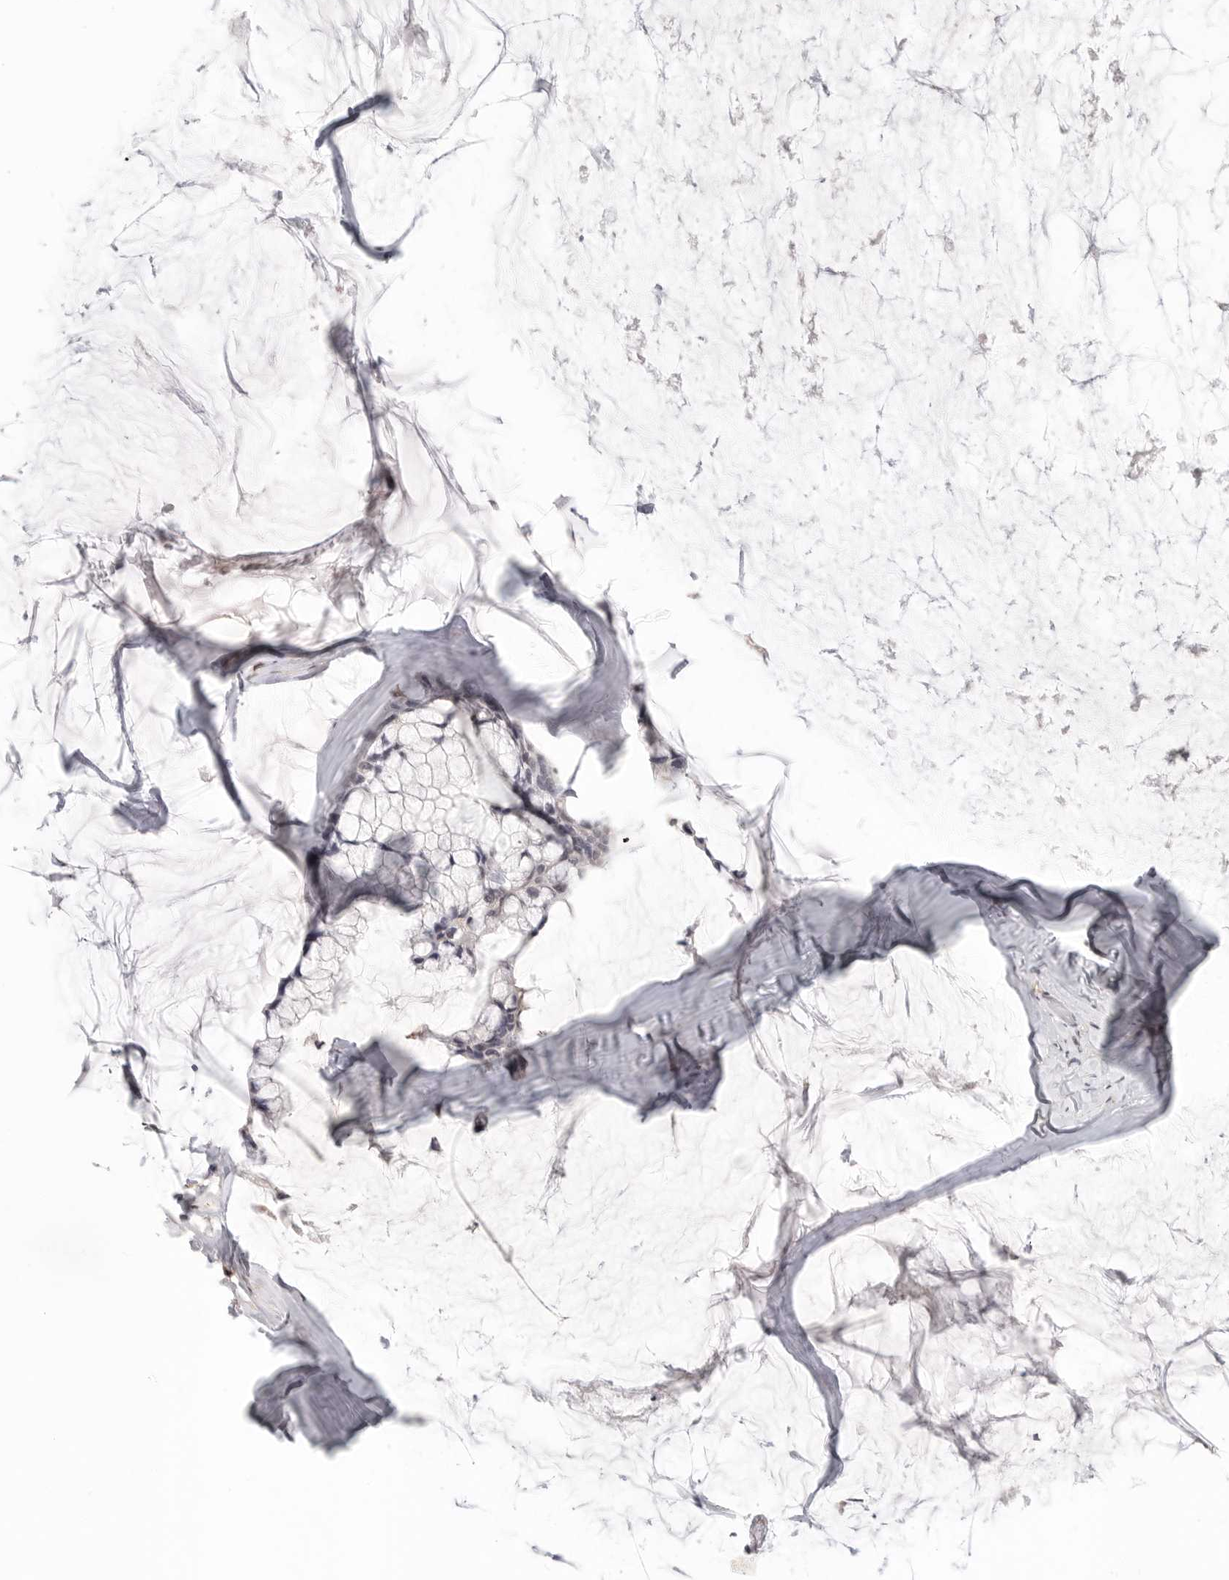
{"staining": {"intensity": "negative", "quantity": "none", "location": "none"}, "tissue": "ovarian cancer", "cell_type": "Tumor cells", "image_type": "cancer", "snomed": [{"axis": "morphology", "description": "Cystadenocarcinoma, mucinous, NOS"}, {"axis": "topography", "description": "Ovary"}], "caption": "An immunohistochemistry micrograph of ovarian mucinous cystadenocarcinoma is shown. There is no staining in tumor cells of ovarian mucinous cystadenocarcinoma.", "gene": "SH3KBP1", "patient": {"sex": "female", "age": 39}}